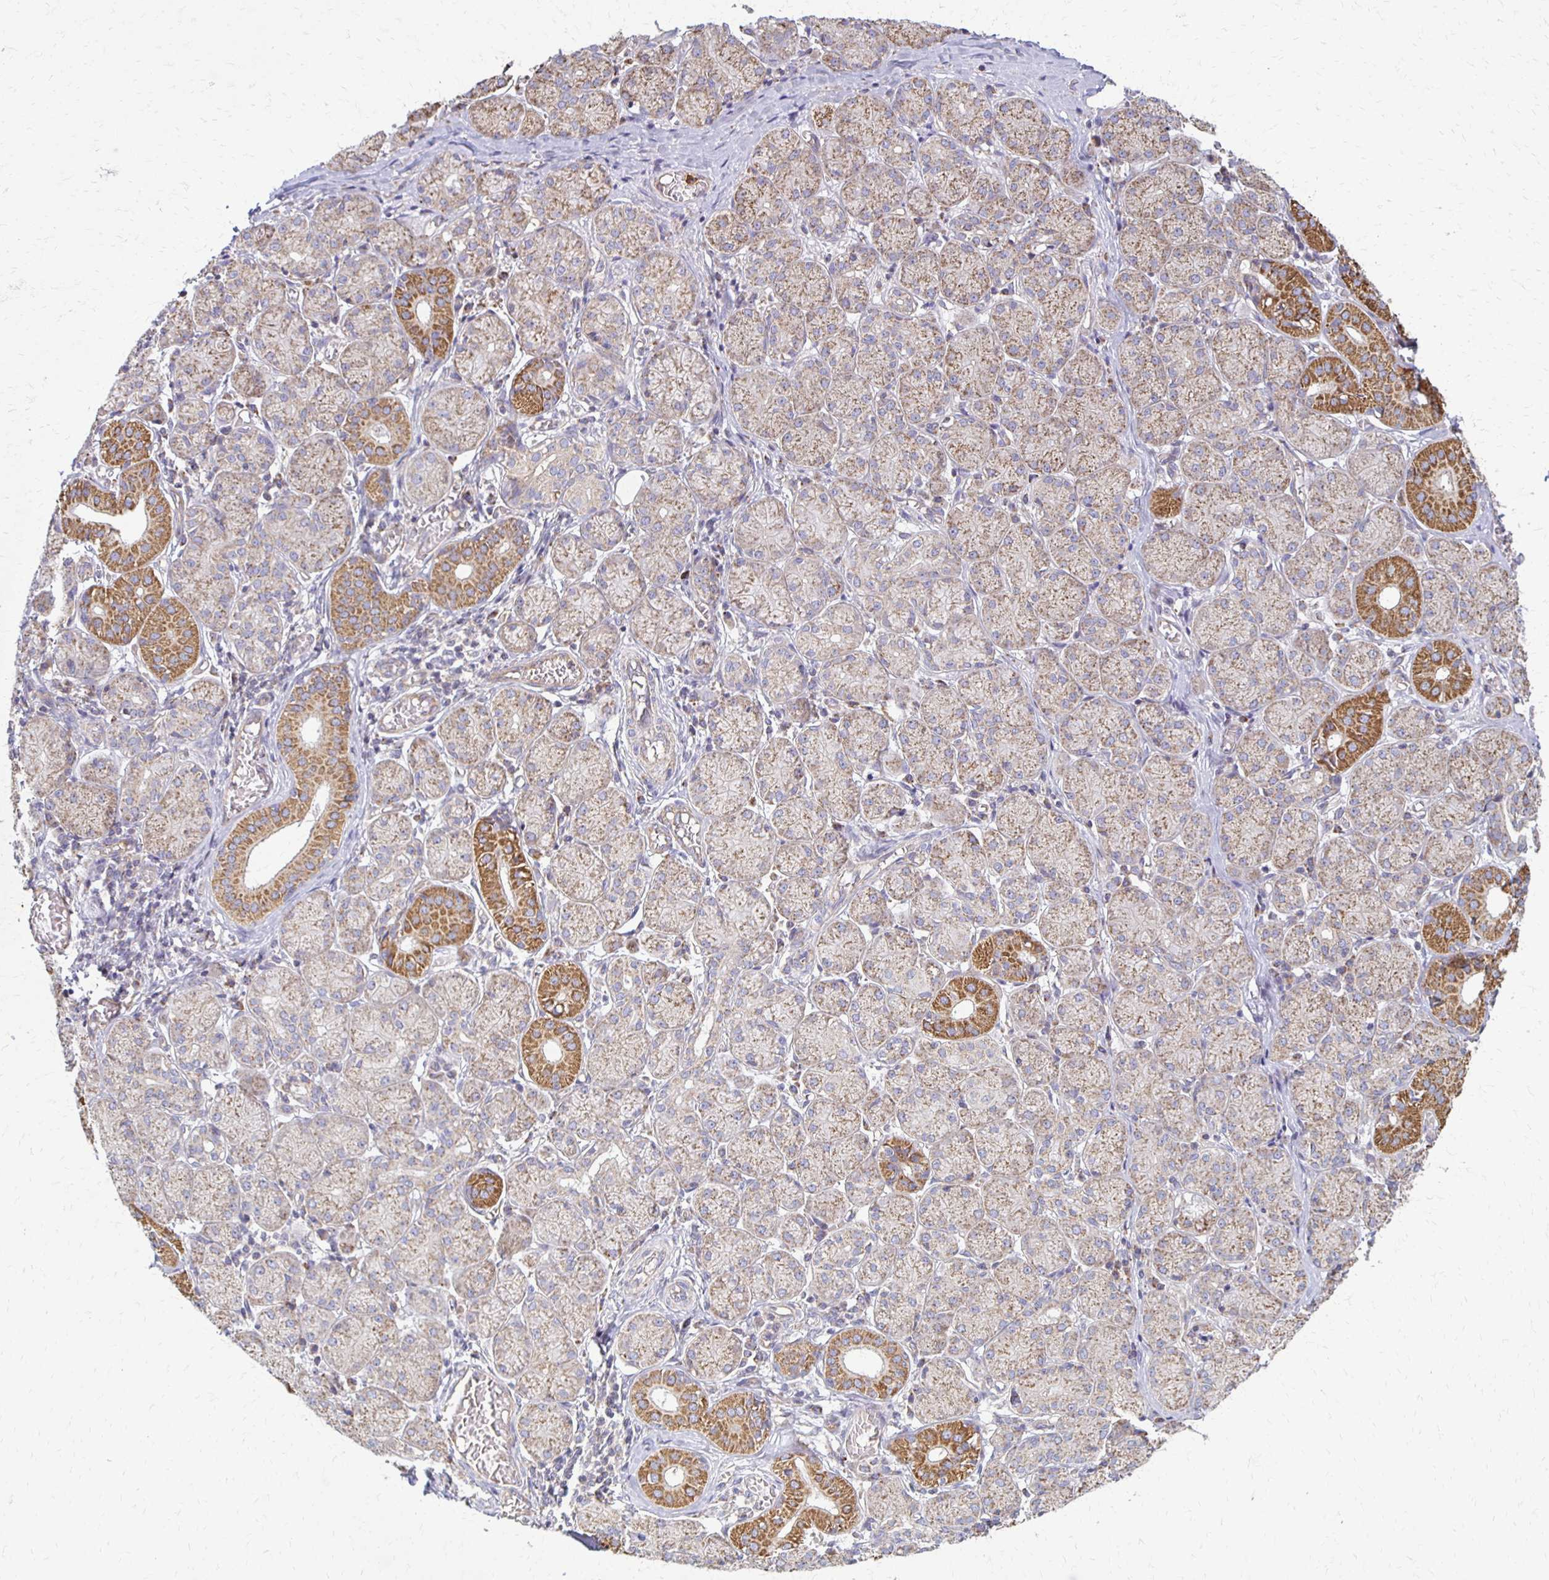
{"staining": {"intensity": "moderate", "quantity": "<25%", "location": "cytoplasmic/membranous"}, "tissue": "salivary gland", "cell_type": "Glandular cells", "image_type": "normal", "snomed": [{"axis": "morphology", "description": "Normal tissue, NOS"}, {"axis": "topography", "description": "Salivary gland"}], "caption": "IHC of benign human salivary gland shows low levels of moderate cytoplasmic/membranous positivity in approximately <25% of glandular cells.", "gene": "EIF4EBP2", "patient": {"sex": "female", "age": 24}}